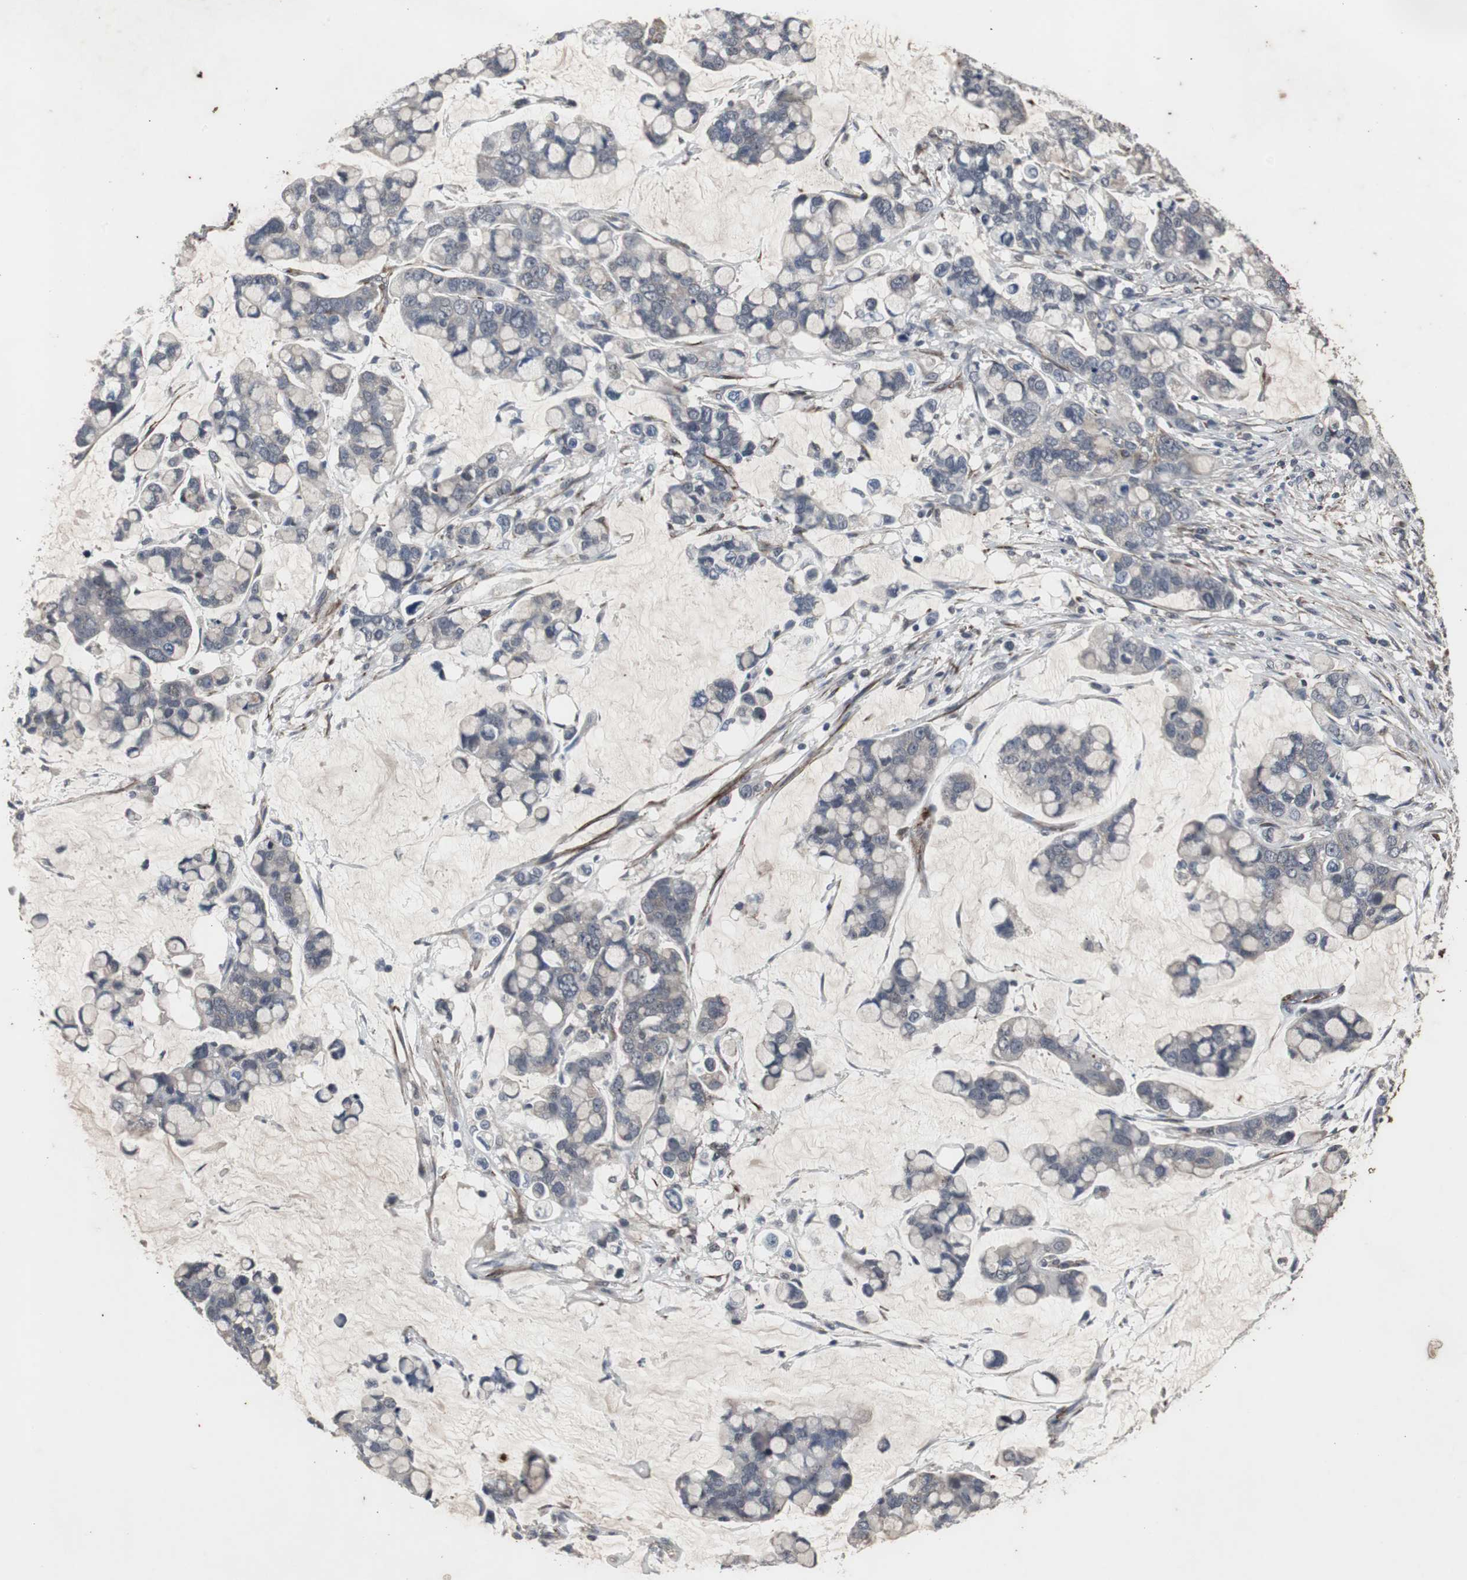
{"staining": {"intensity": "negative", "quantity": "none", "location": "none"}, "tissue": "stomach cancer", "cell_type": "Tumor cells", "image_type": "cancer", "snomed": [{"axis": "morphology", "description": "Adenocarcinoma, NOS"}, {"axis": "topography", "description": "Stomach, lower"}], "caption": "Tumor cells are negative for protein expression in human stomach cancer (adenocarcinoma).", "gene": "CRADD", "patient": {"sex": "male", "age": 84}}